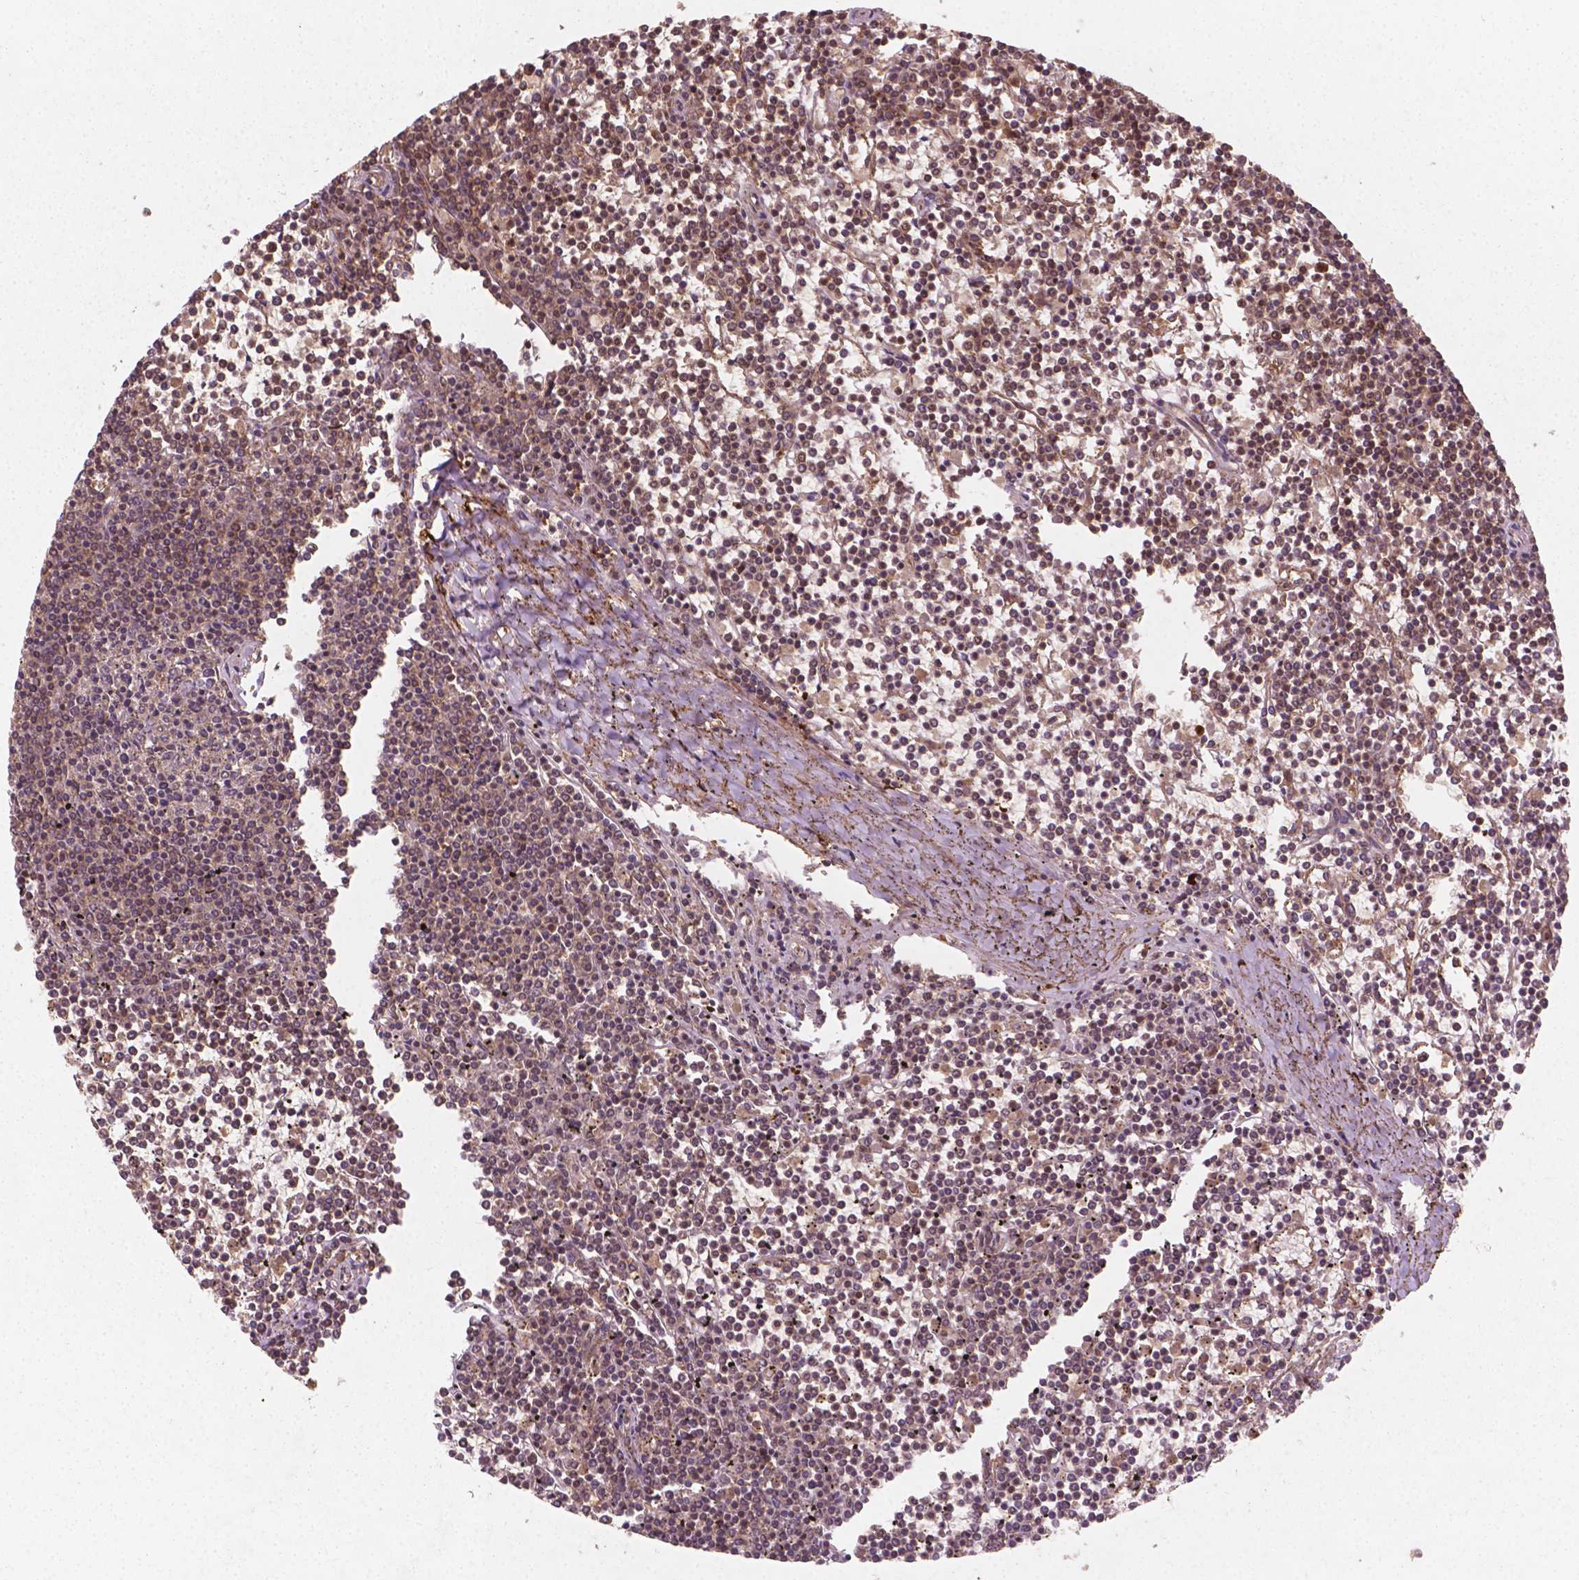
{"staining": {"intensity": "moderate", "quantity": ">75%", "location": "cytoplasmic/membranous,nuclear"}, "tissue": "lymphoma", "cell_type": "Tumor cells", "image_type": "cancer", "snomed": [{"axis": "morphology", "description": "Malignant lymphoma, non-Hodgkin's type, Low grade"}, {"axis": "topography", "description": "Spleen"}], "caption": "A brown stain labels moderate cytoplasmic/membranous and nuclear expression of a protein in low-grade malignant lymphoma, non-Hodgkin's type tumor cells. (Stains: DAB in brown, nuclei in blue, Microscopy: brightfield microscopy at high magnification).", "gene": "CYFIP2", "patient": {"sex": "female", "age": 19}}